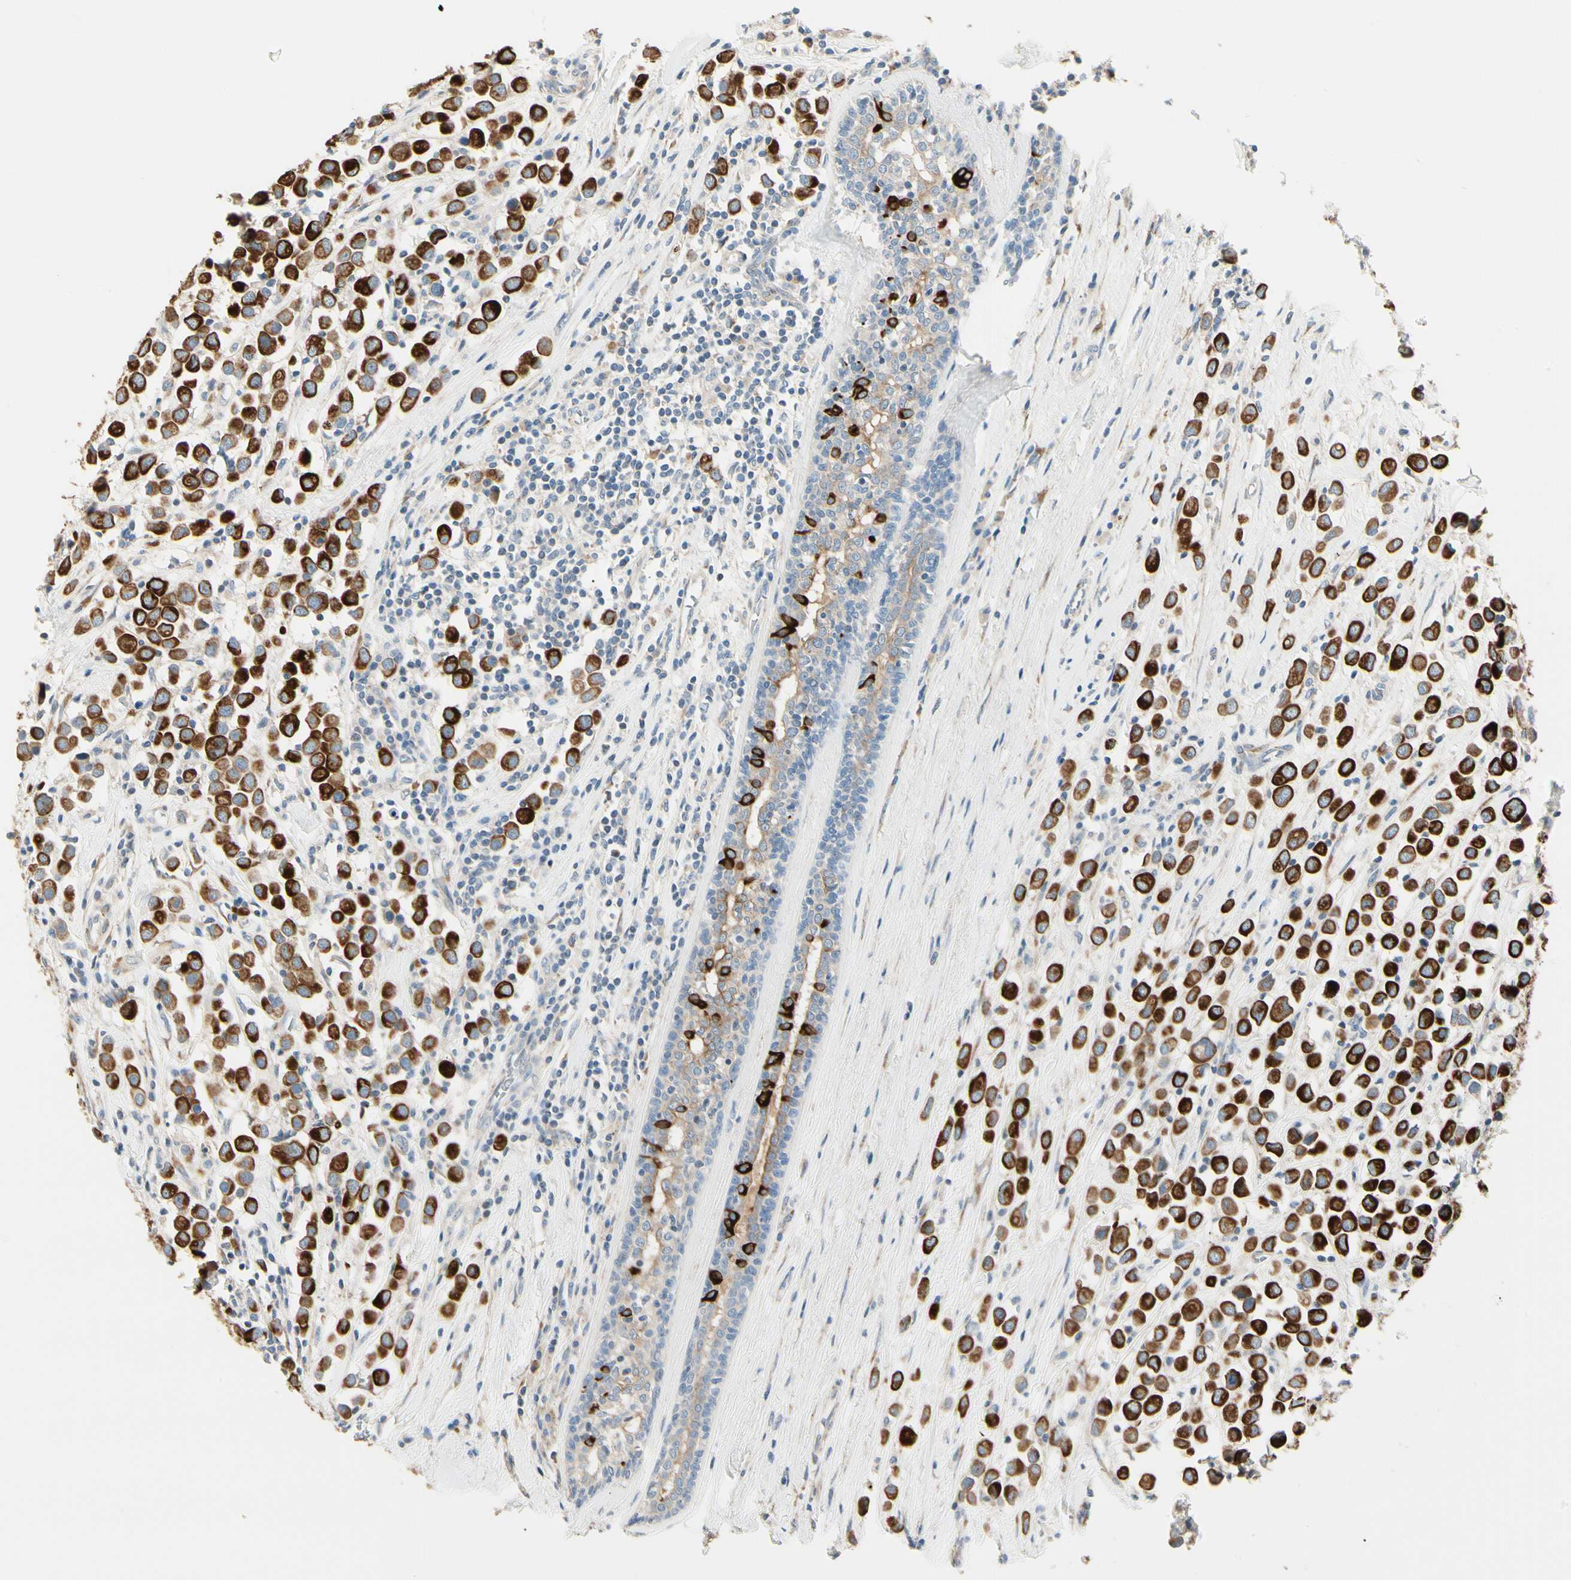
{"staining": {"intensity": "strong", "quantity": ">75%", "location": "cytoplasmic/membranous"}, "tissue": "breast cancer", "cell_type": "Tumor cells", "image_type": "cancer", "snomed": [{"axis": "morphology", "description": "Duct carcinoma"}, {"axis": "topography", "description": "Breast"}], "caption": "Immunohistochemistry (DAB) staining of human breast cancer demonstrates strong cytoplasmic/membranous protein staining in approximately >75% of tumor cells.", "gene": "DUSP12", "patient": {"sex": "female", "age": 61}}